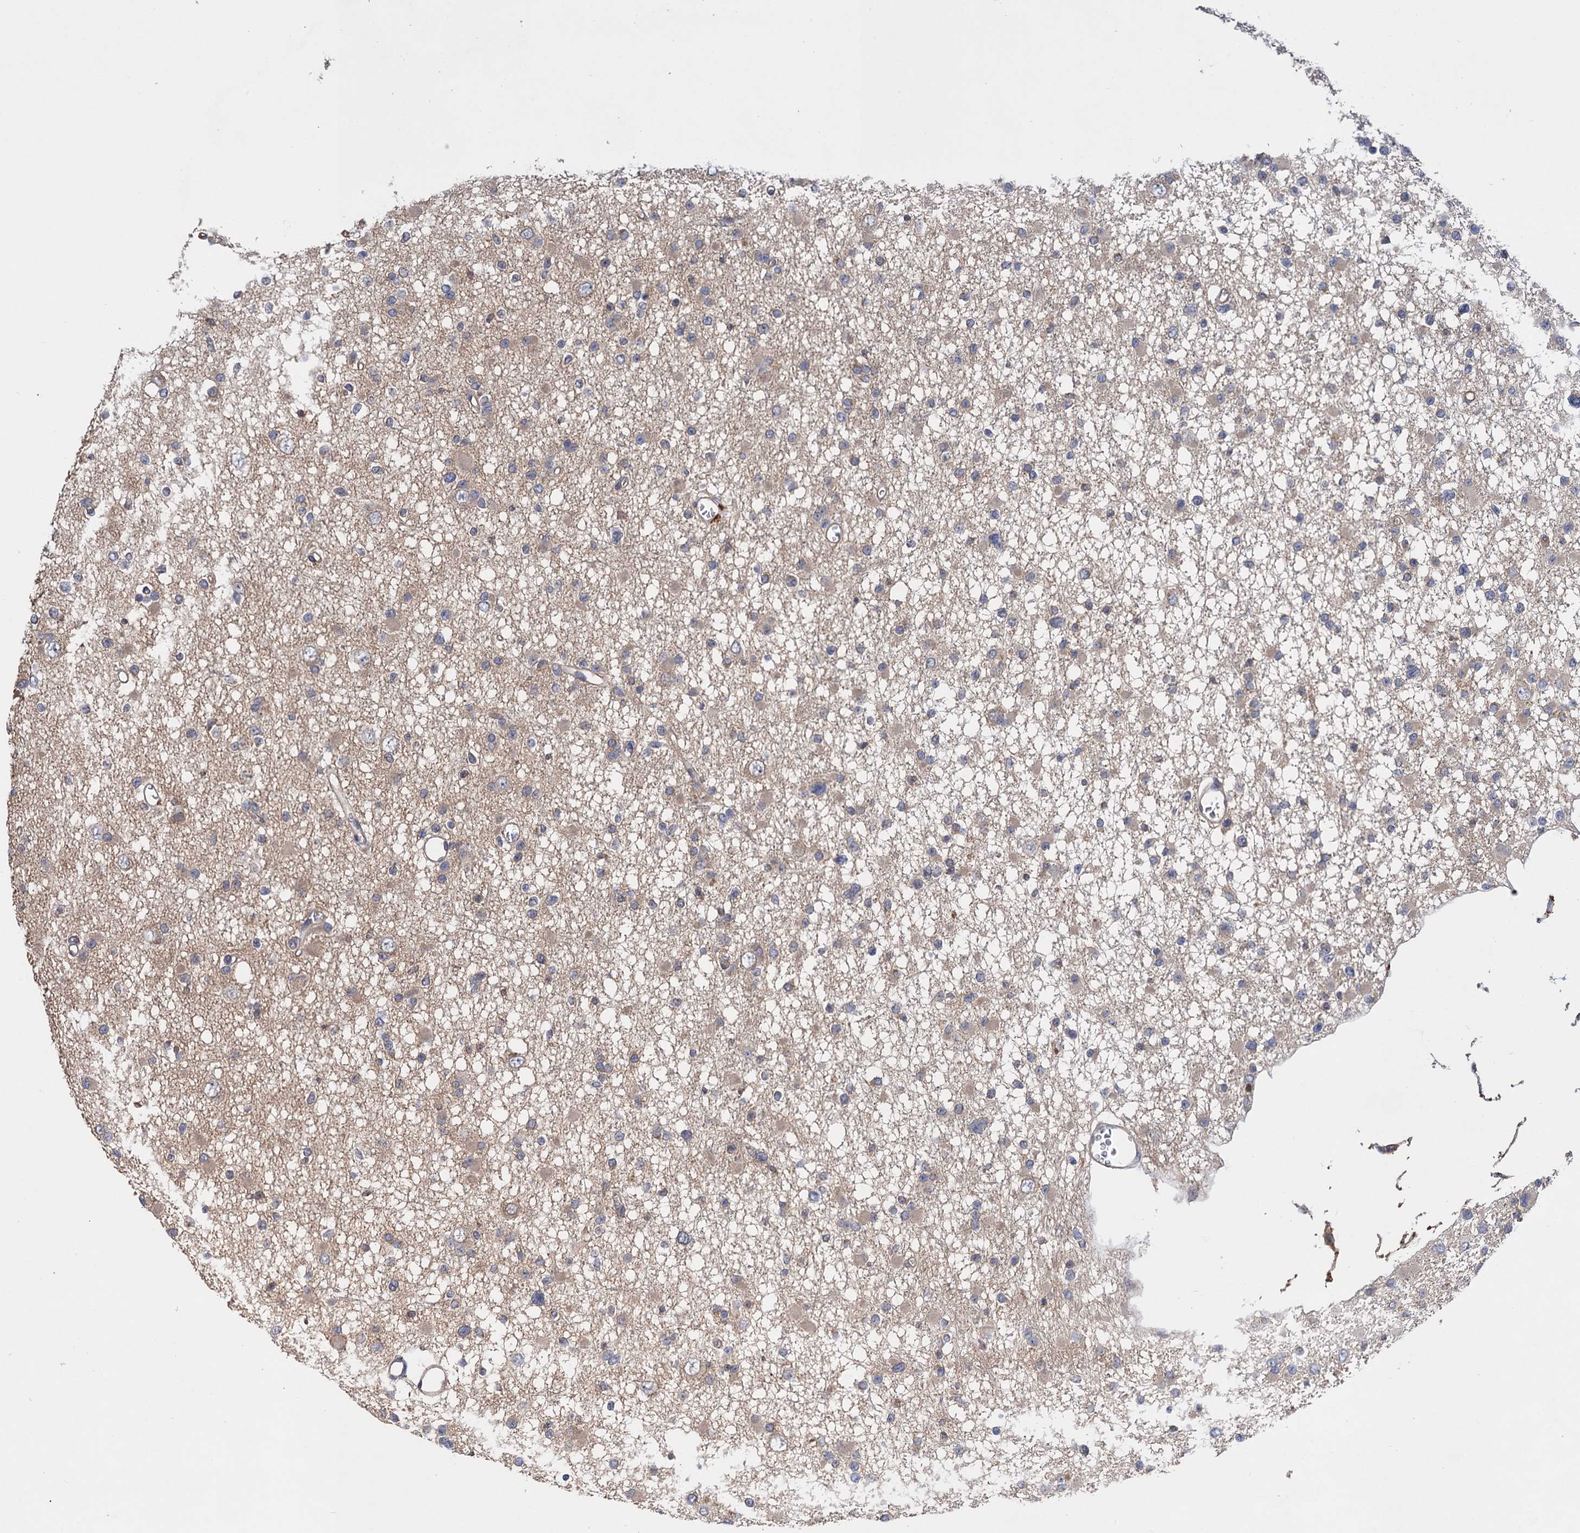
{"staining": {"intensity": "weak", "quantity": "<25%", "location": "cytoplasmic/membranous"}, "tissue": "glioma", "cell_type": "Tumor cells", "image_type": "cancer", "snomed": [{"axis": "morphology", "description": "Glioma, malignant, Low grade"}, {"axis": "topography", "description": "Brain"}], "caption": "High power microscopy micrograph of an immunohistochemistry (IHC) image of malignant low-grade glioma, revealing no significant expression in tumor cells.", "gene": "DGKA", "patient": {"sex": "female", "age": 22}}